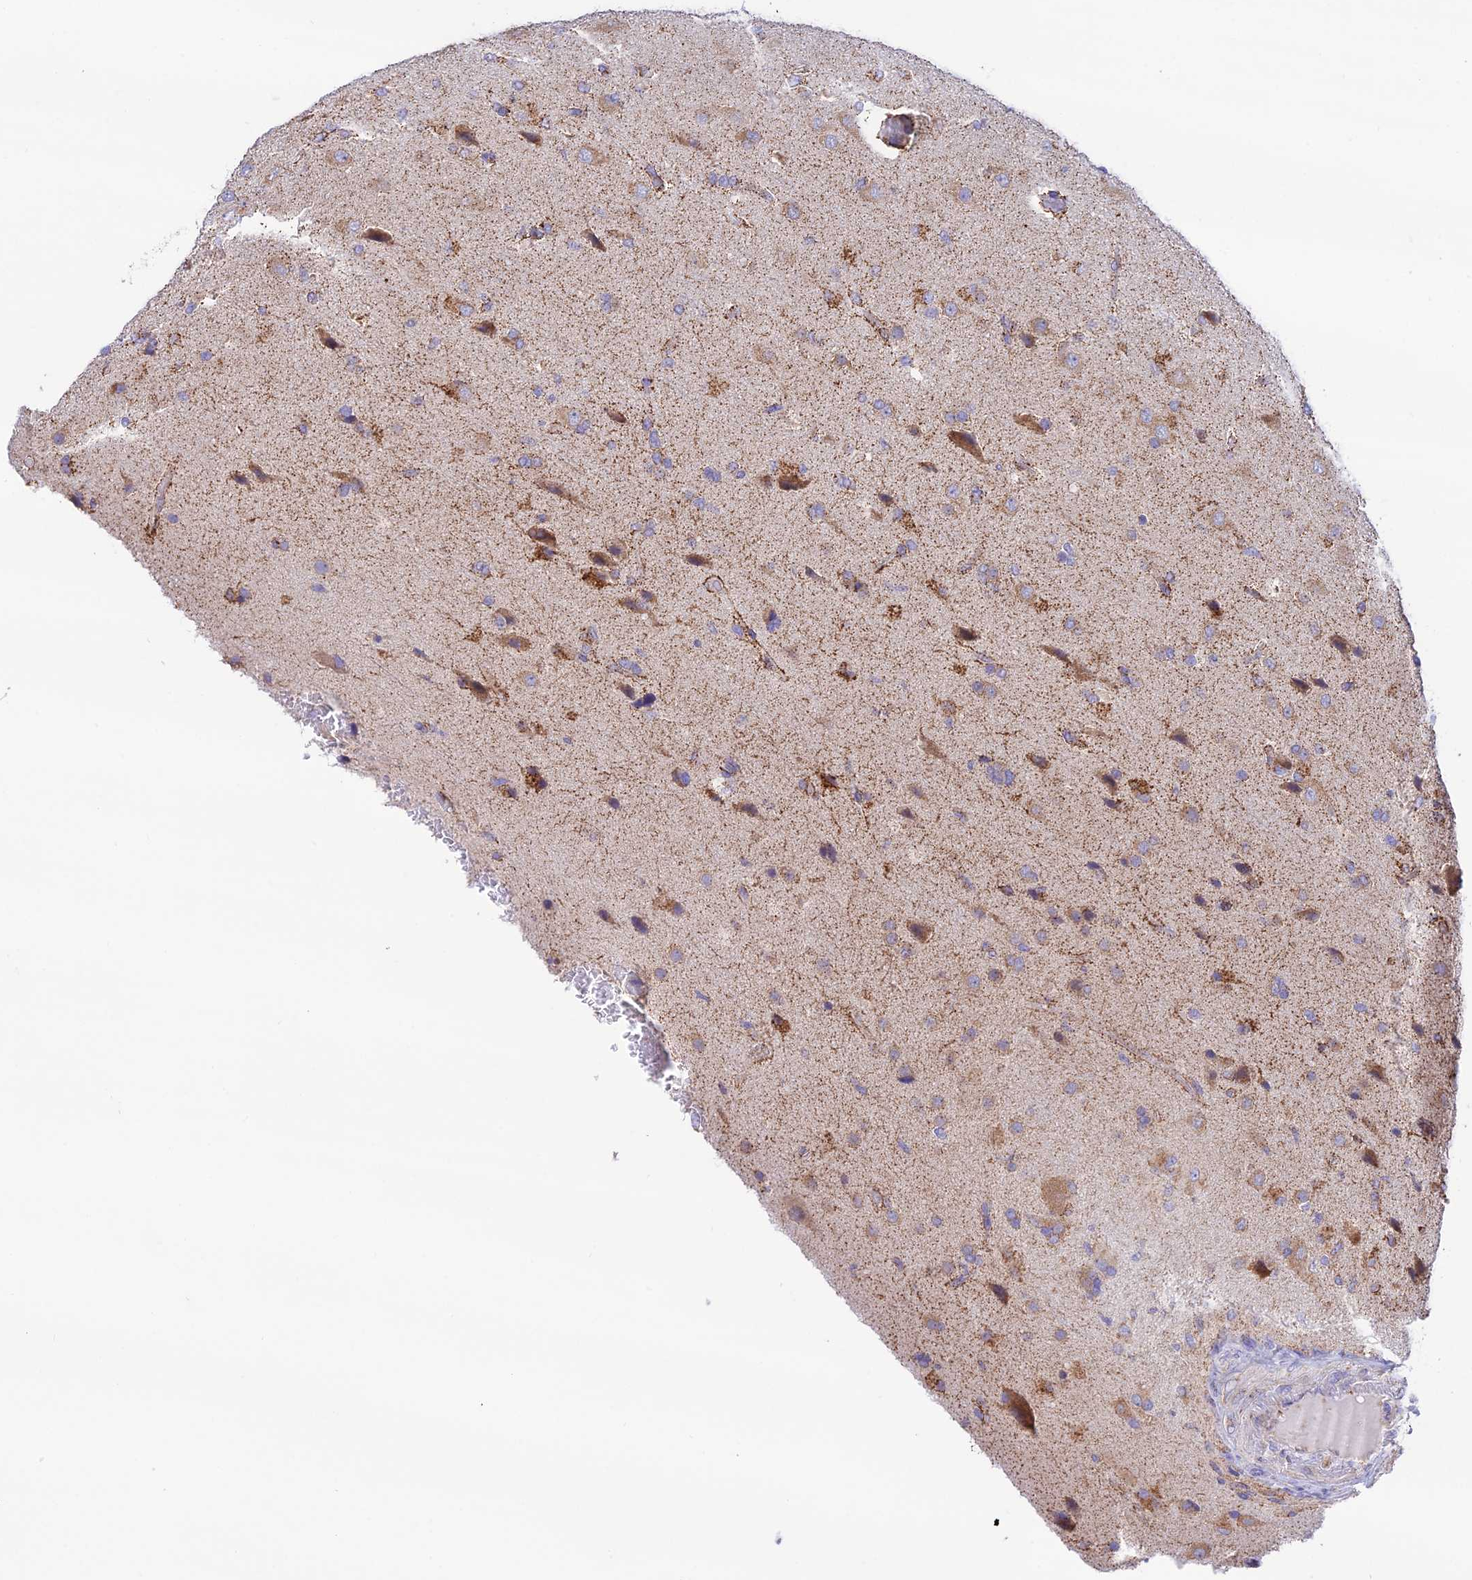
{"staining": {"intensity": "moderate", "quantity": "25%-75%", "location": "cytoplasmic/membranous"}, "tissue": "glioma", "cell_type": "Tumor cells", "image_type": "cancer", "snomed": [{"axis": "morphology", "description": "Glioma, malignant, High grade"}, {"axis": "topography", "description": "Brain"}], "caption": "Immunohistochemistry (IHC) (DAB) staining of human high-grade glioma (malignant) exhibits moderate cytoplasmic/membranous protein expression in approximately 25%-75% of tumor cells.", "gene": "HSDL2", "patient": {"sex": "female", "age": 74}}